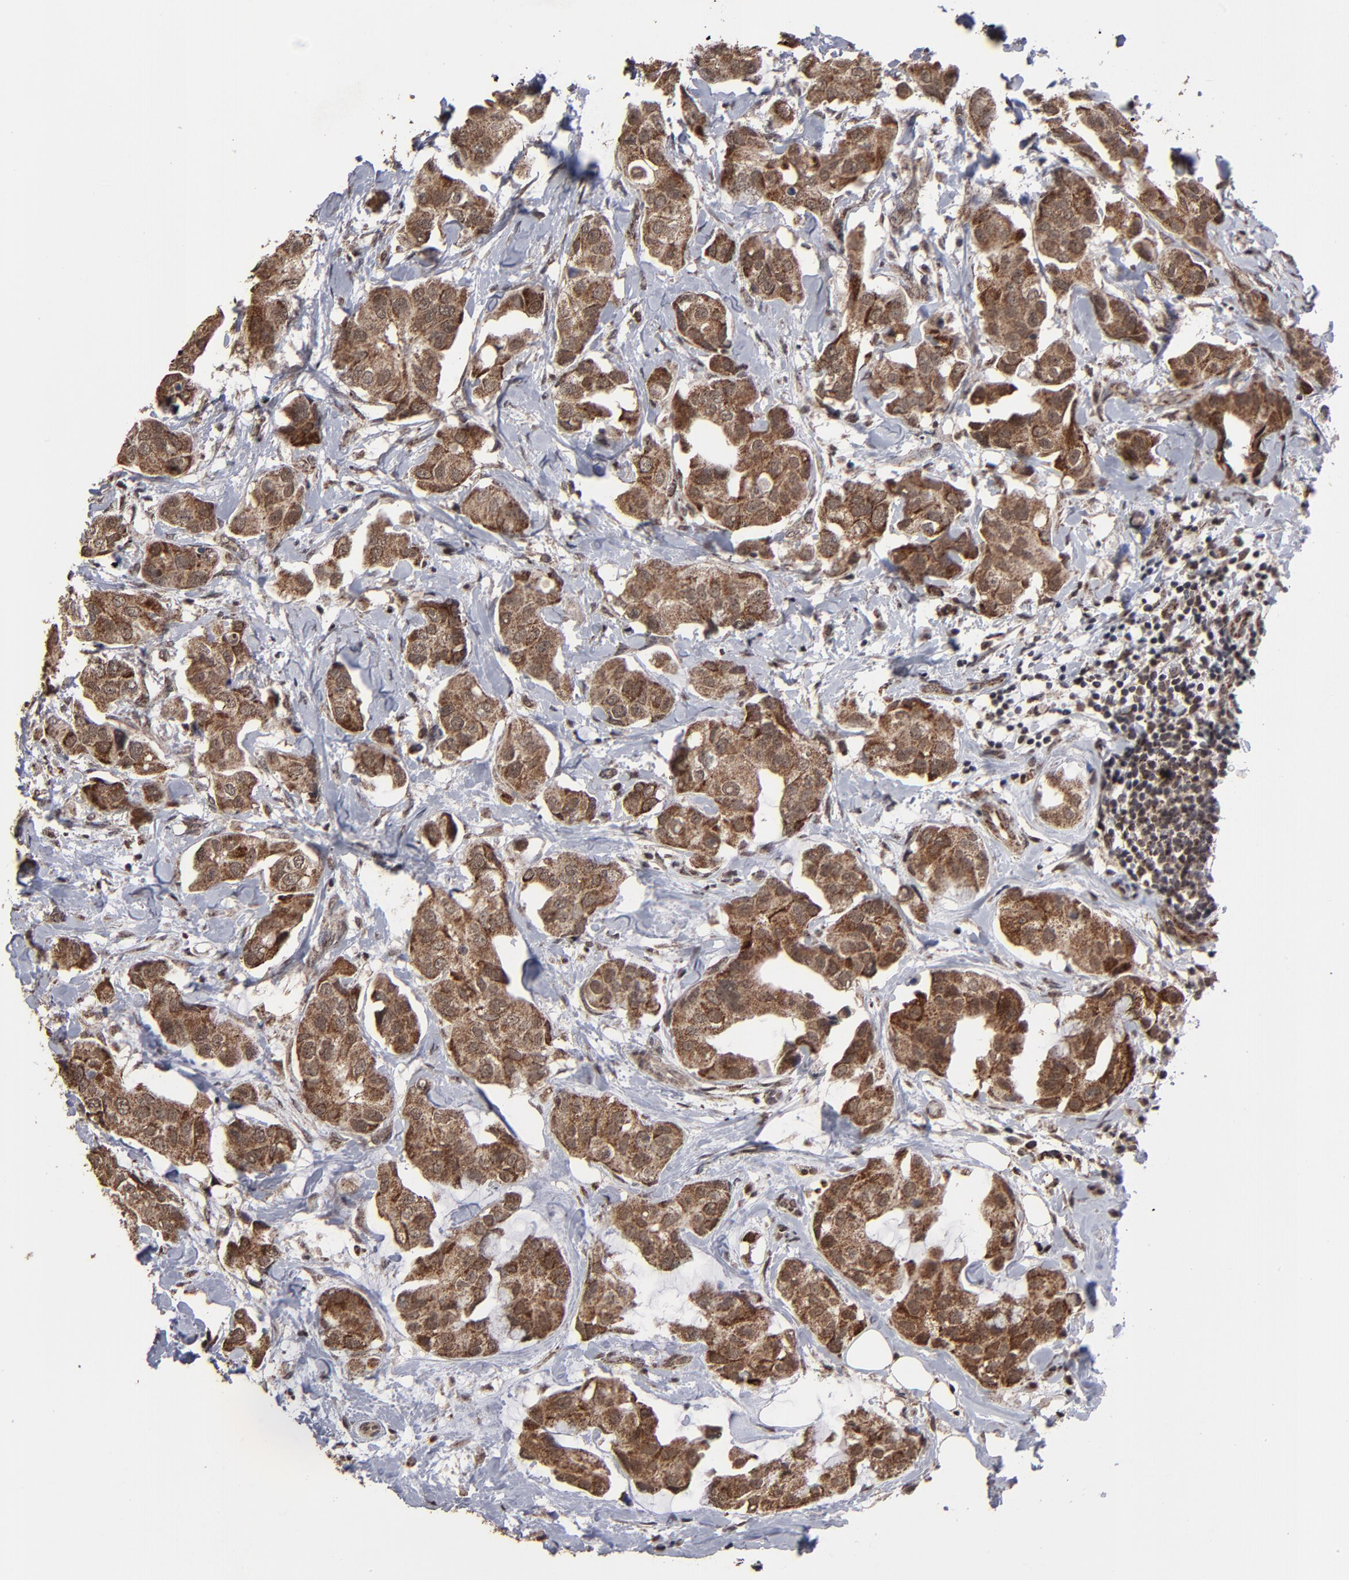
{"staining": {"intensity": "strong", "quantity": ">75%", "location": "cytoplasmic/membranous"}, "tissue": "breast cancer", "cell_type": "Tumor cells", "image_type": "cancer", "snomed": [{"axis": "morphology", "description": "Duct carcinoma"}, {"axis": "topography", "description": "Breast"}], "caption": "A high-resolution image shows immunohistochemistry (IHC) staining of breast invasive ductal carcinoma, which shows strong cytoplasmic/membranous expression in about >75% of tumor cells. (Stains: DAB (3,3'-diaminobenzidine) in brown, nuclei in blue, Microscopy: brightfield microscopy at high magnification).", "gene": "BNIP3", "patient": {"sex": "female", "age": 40}}